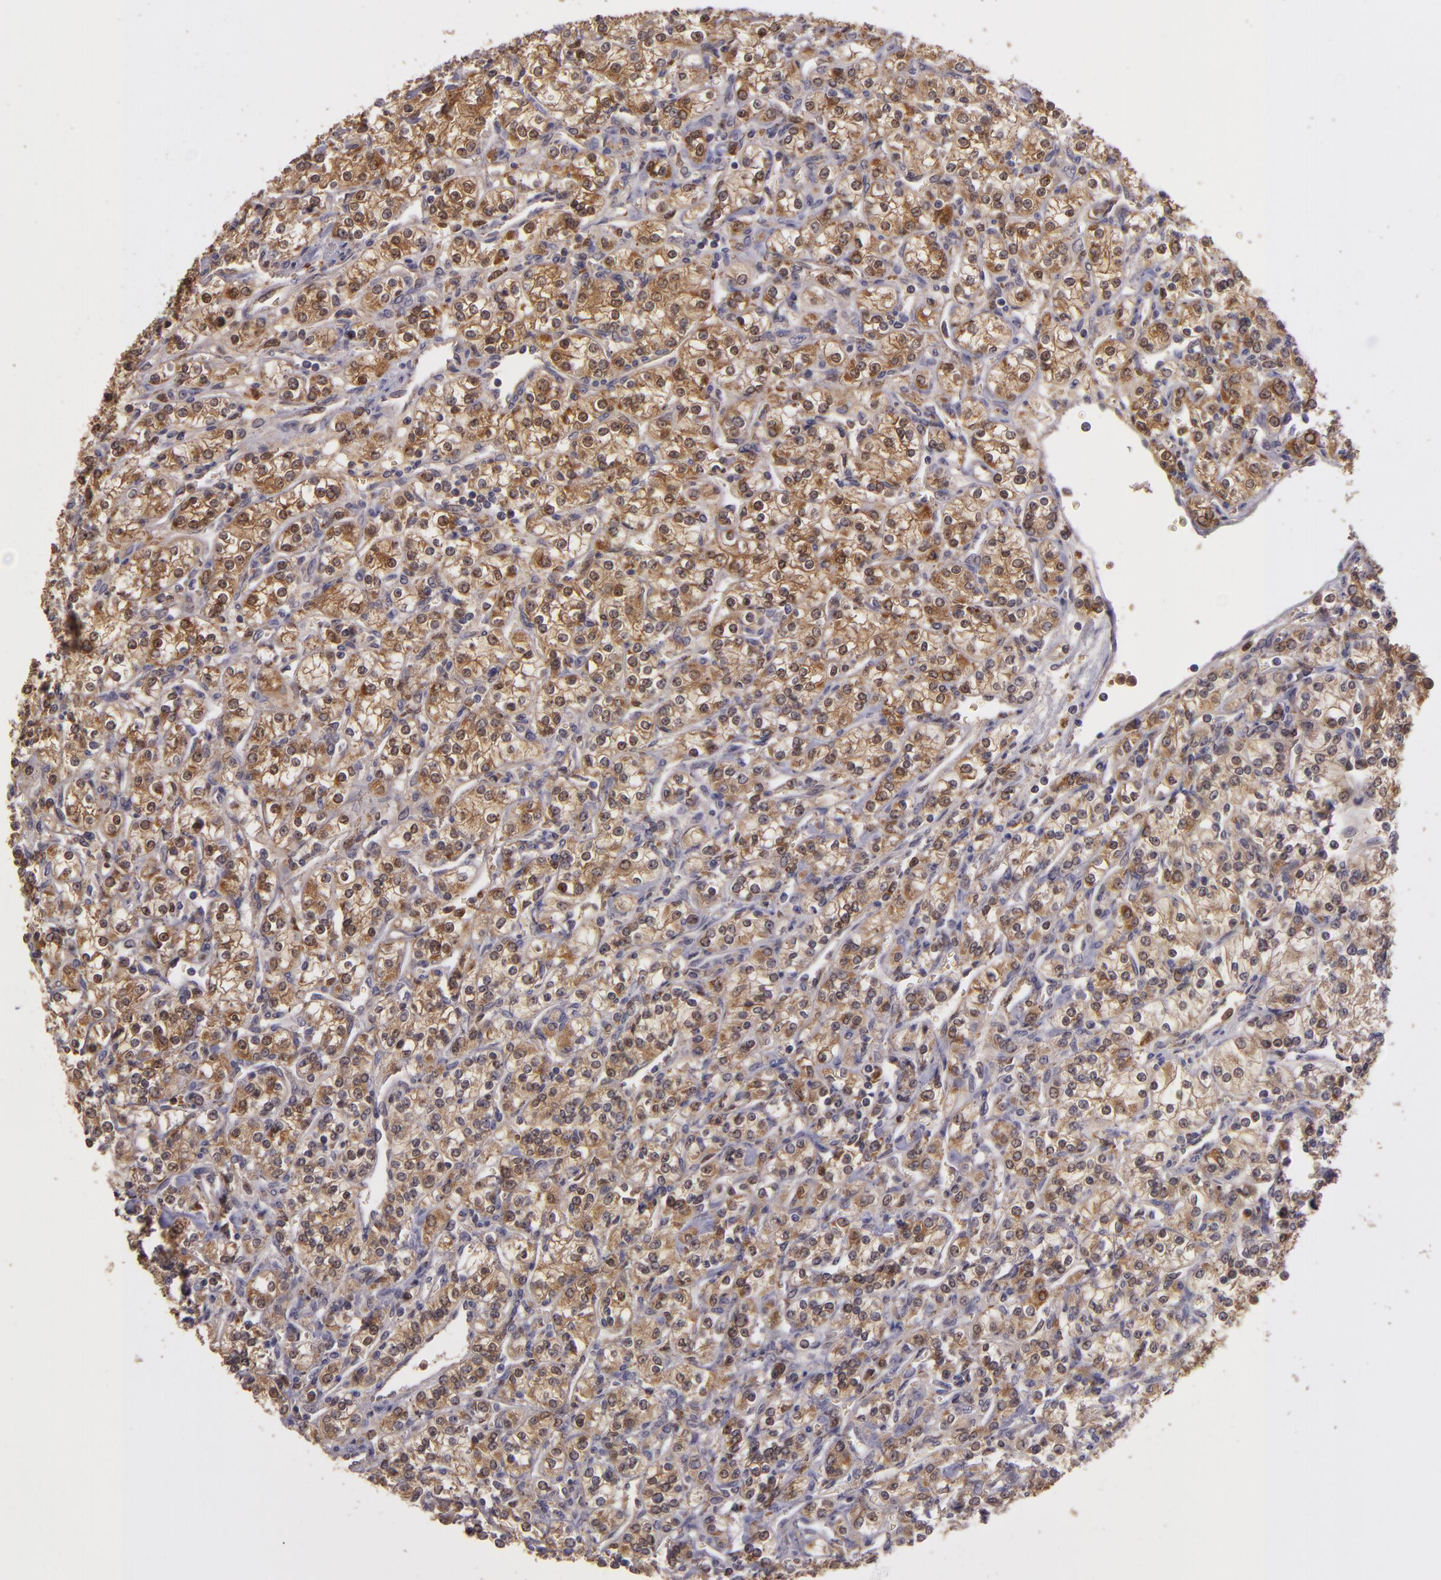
{"staining": {"intensity": "moderate", "quantity": ">75%", "location": "cytoplasmic/membranous"}, "tissue": "renal cancer", "cell_type": "Tumor cells", "image_type": "cancer", "snomed": [{"axis": "morphology", "description": "Adenocarcinoma, NOS"}, {"axis": "topography", "description": "Kidney"}], "caption": "The photomicrograph demonstrates a brown stain indicating the presence of a protein in the cytoplasmic/membranous of tumor cells in adenocarcinoma (renal).", "gene": "FHIT", "patient": {"sex": "male", "age": 77}}